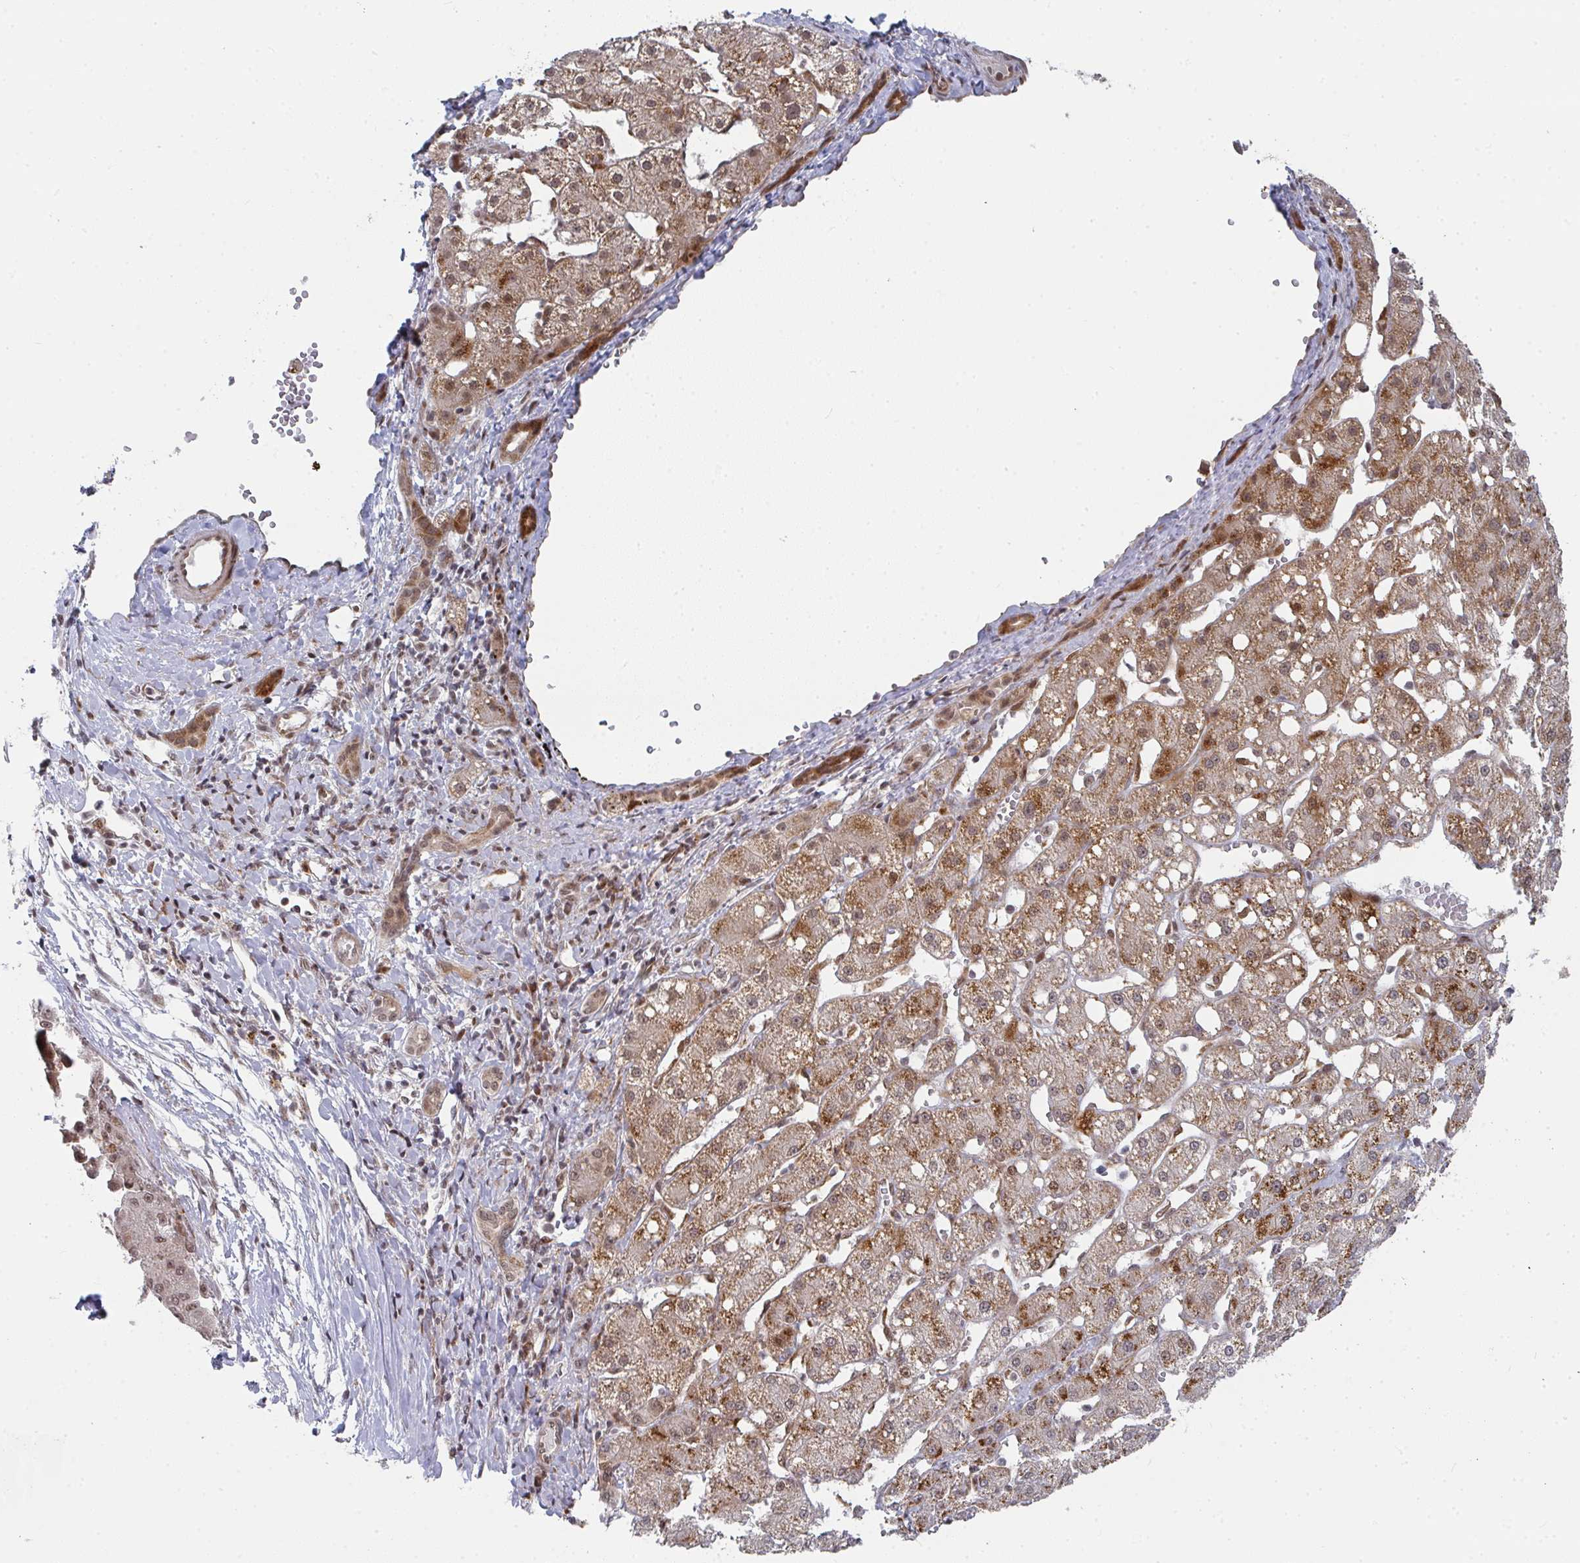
{"staining": {"intensity": "moderate", "quantity": "25%-75%", "location": "cytoplasmic/membranous"}, "tissue": "liver cancer", "cell_type": "Tumor cells", "image_type": "cancer", "snomed": [{"axis": "morphology", "description": "Carcinoma, Hepatocellular, NOS"}, {"axis": "topography", "description": "Liver"}], "caption": "IHC staining of hepatocellular carcinoma (liver), which reveals medium levels of moderate cytoplasmic/membranous staining in about 25%-75% of tumor cells indicating moderate cytoplasmic/membranous protein staining. The staining was performed using DAB (brown) for protein detection and nuclei were counterstained in hematoxylin (blue).", "gene": "RBBP5", "patient": {"sex": "male", "age": 67}}